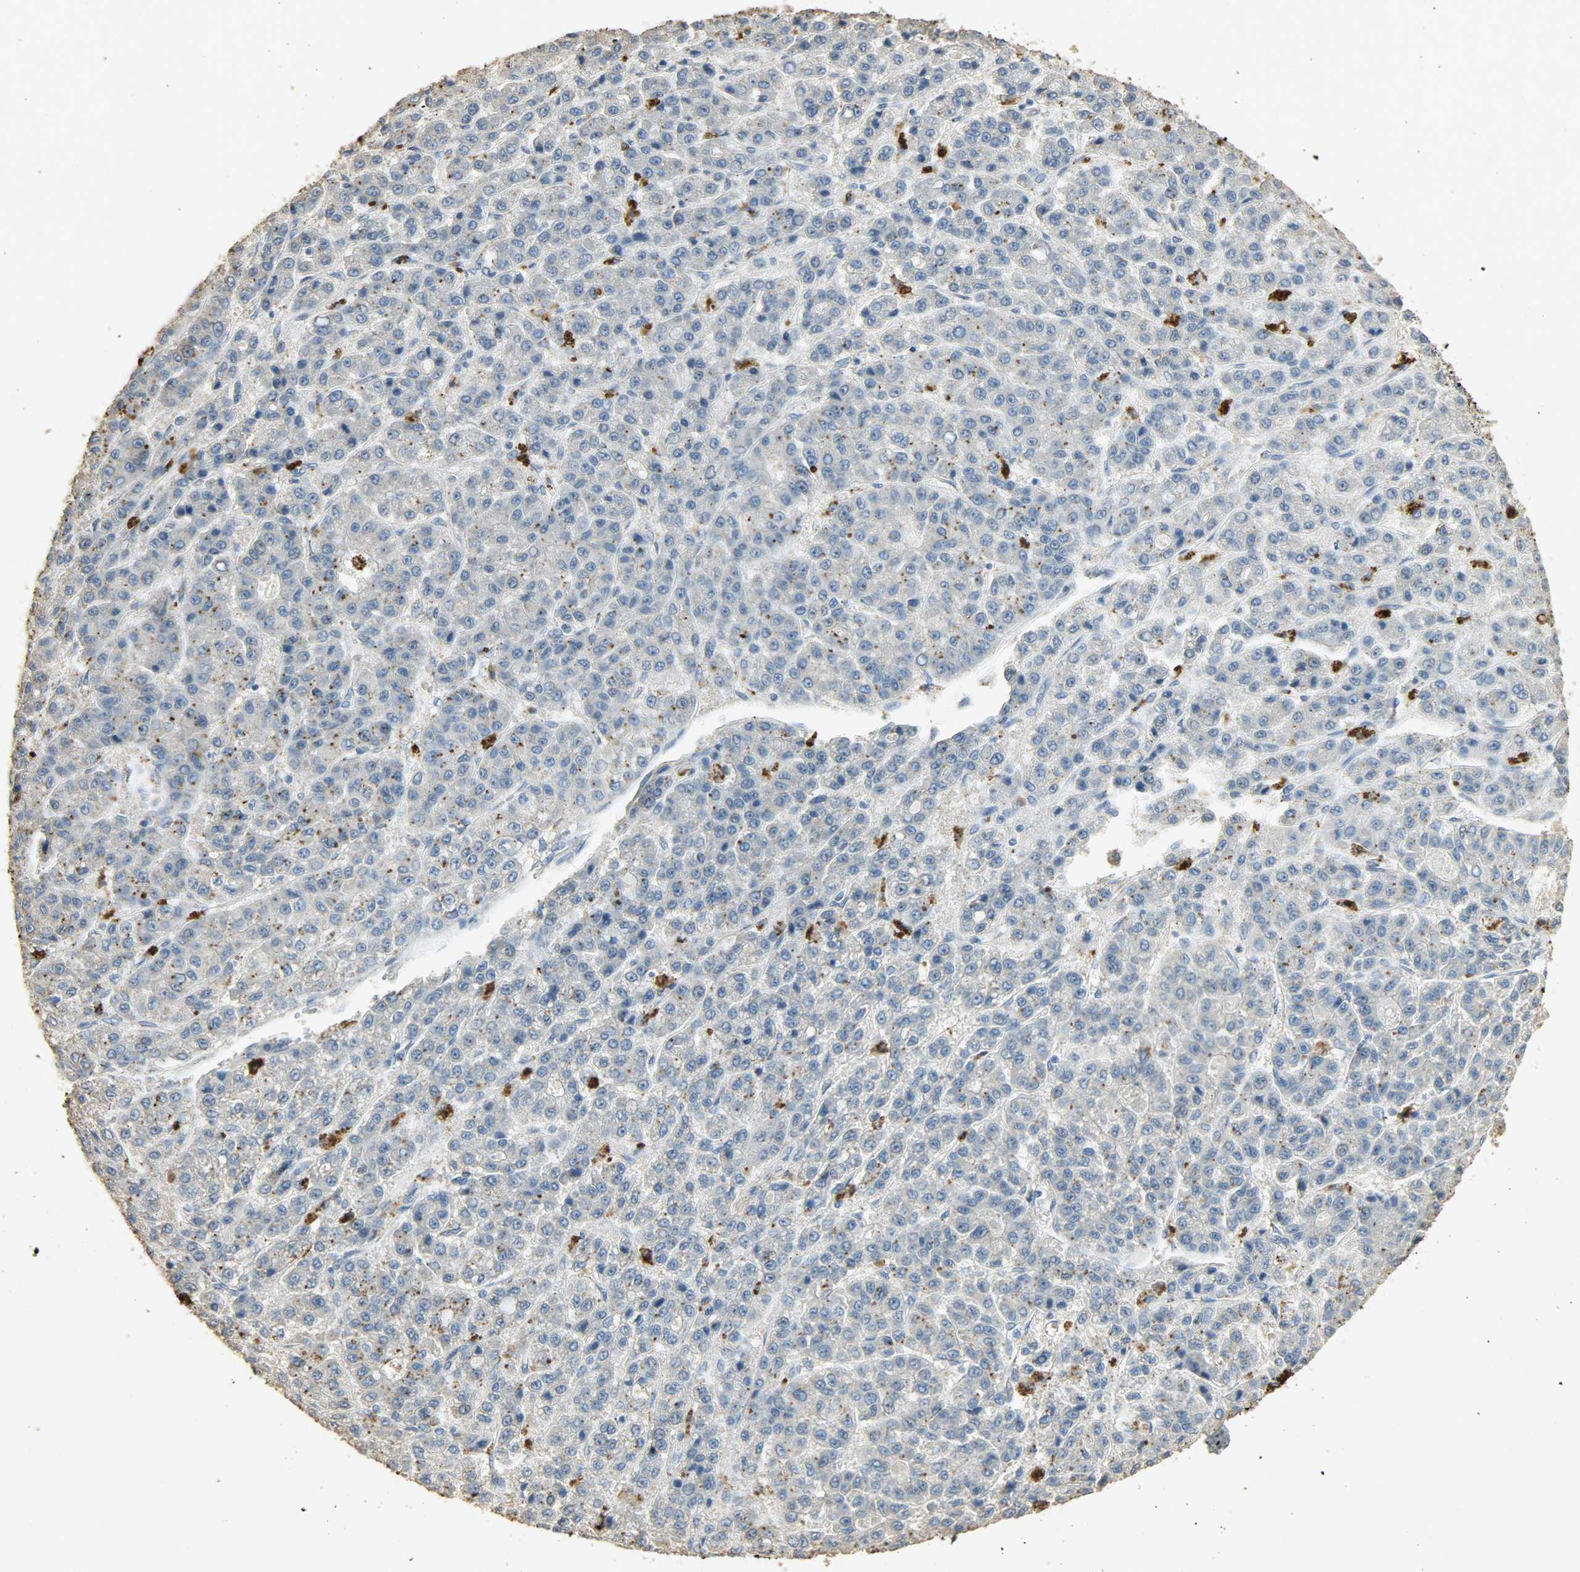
{"staining": {"intensity": "moderate", "quantity": "25%-75%", "location": "cytoplasmic/membranous"}, "tissue": "liver cancer", "cell_type": "Tumor cells", "image_type": "cancer", "snomed": [{"axis": "morphology", "description": "Carcinoma, Hepatocellular, NOS"}, {"axis": "topography", "description": "Liver"}], "caption": "A medium amount of moderate cytoplasmic/membranous staining is appreciated in about 25%-75% of tumor cells in liver cancer tissue.", "gene": "ASB9", "patient": {"sex": "male", "age": 70}}